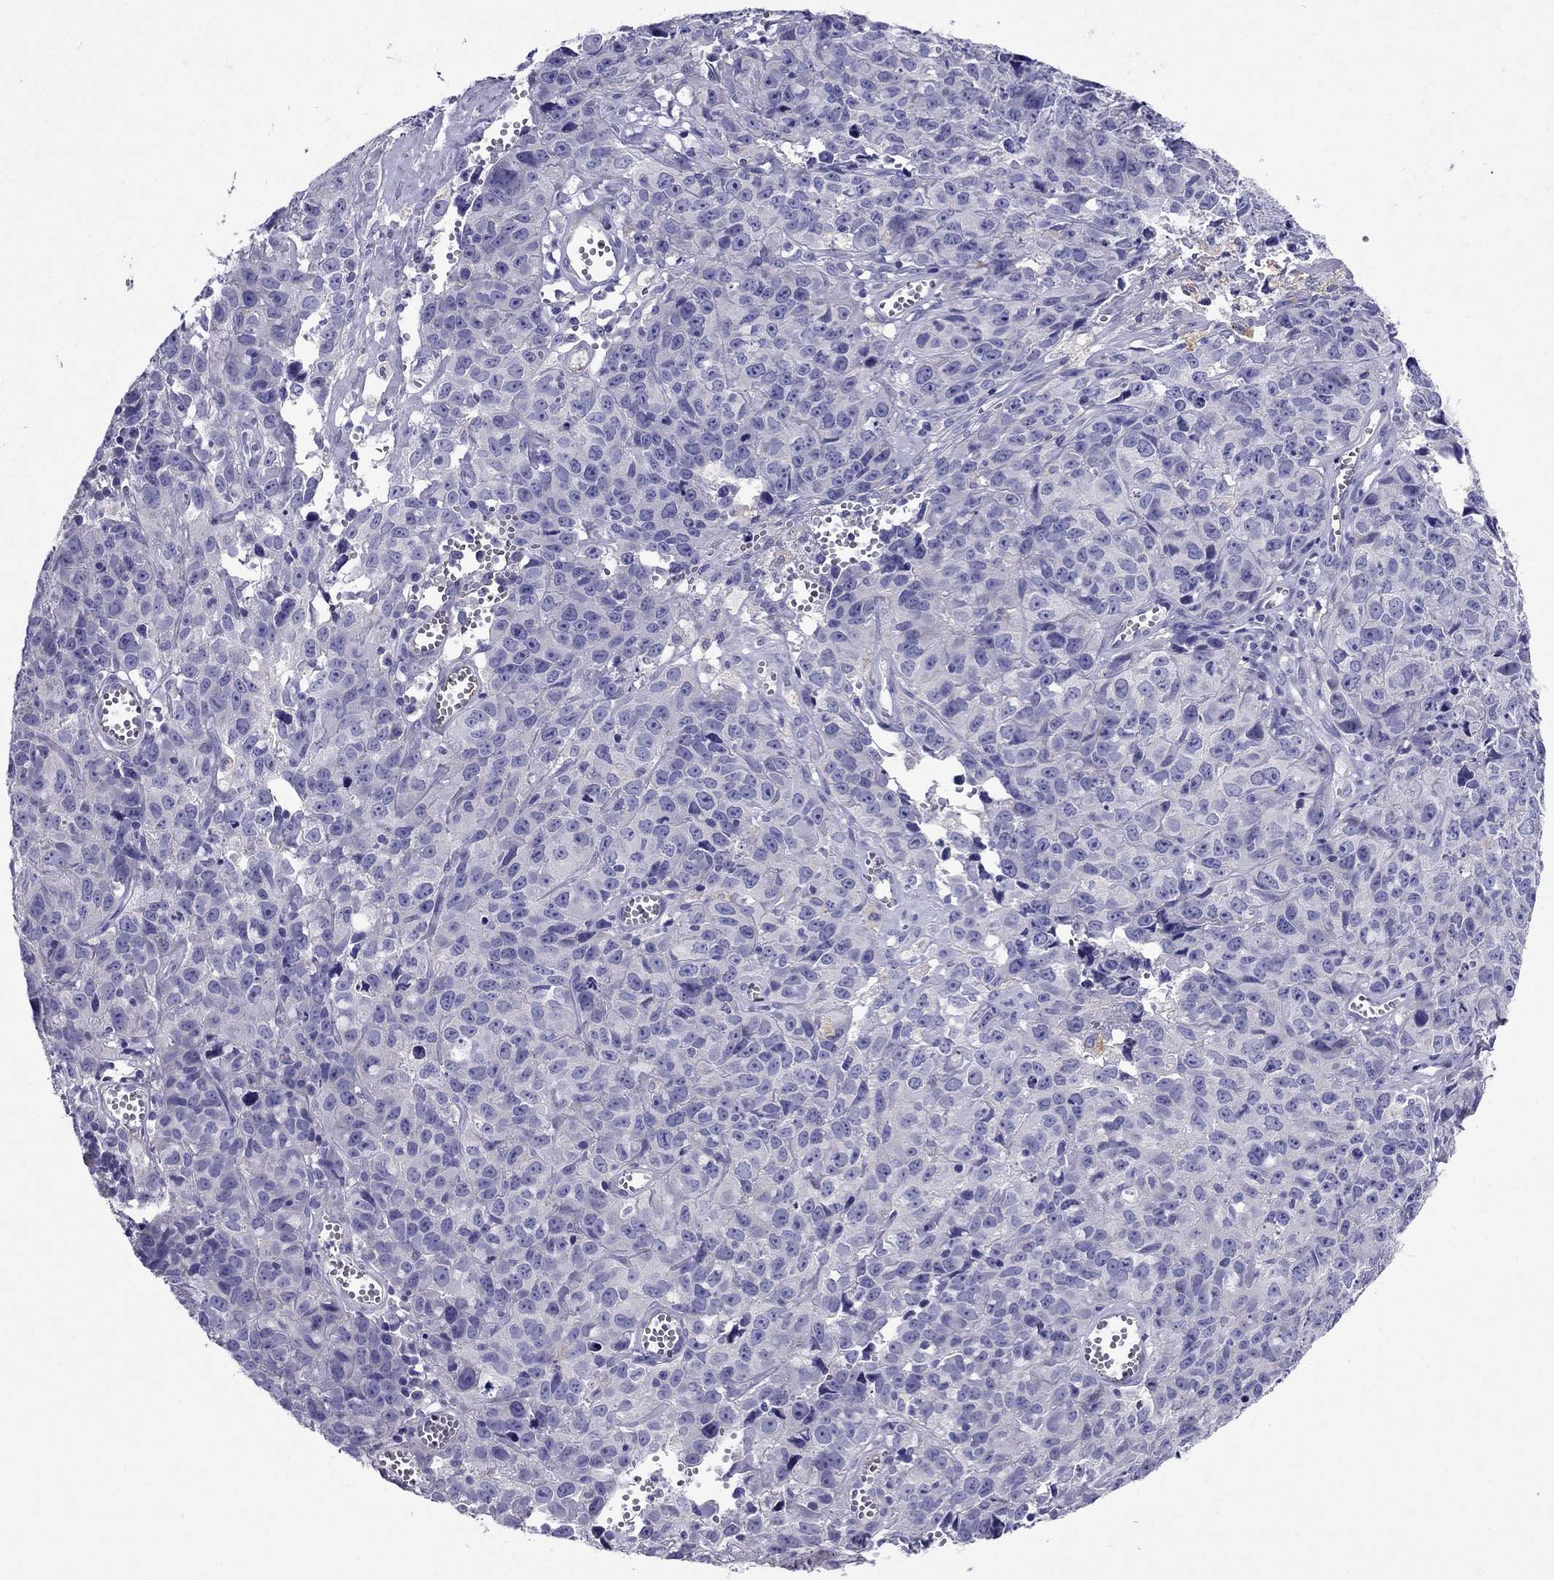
{"staining": {"intensity": "negative", "quantity": "none", "location": "none"}, "tissue": "cervical cancer", "cell_type": "Tumor cells", "image_type": "cancer", "snomed": [{"axis": "morphology", "description": "Squamous cell carcinoma, NOS"}, {"axis": "topography", "description": "Cervix"}], "caption": "High power microscopy histopathology image of an IHC histopathology image of squamous cell carcinoma (cervical), revealing no significant staining in tumor cells. Nuclei are stained in blue.", "gene": "GPR50", "patient": {"sex": "female", "age": 28}}